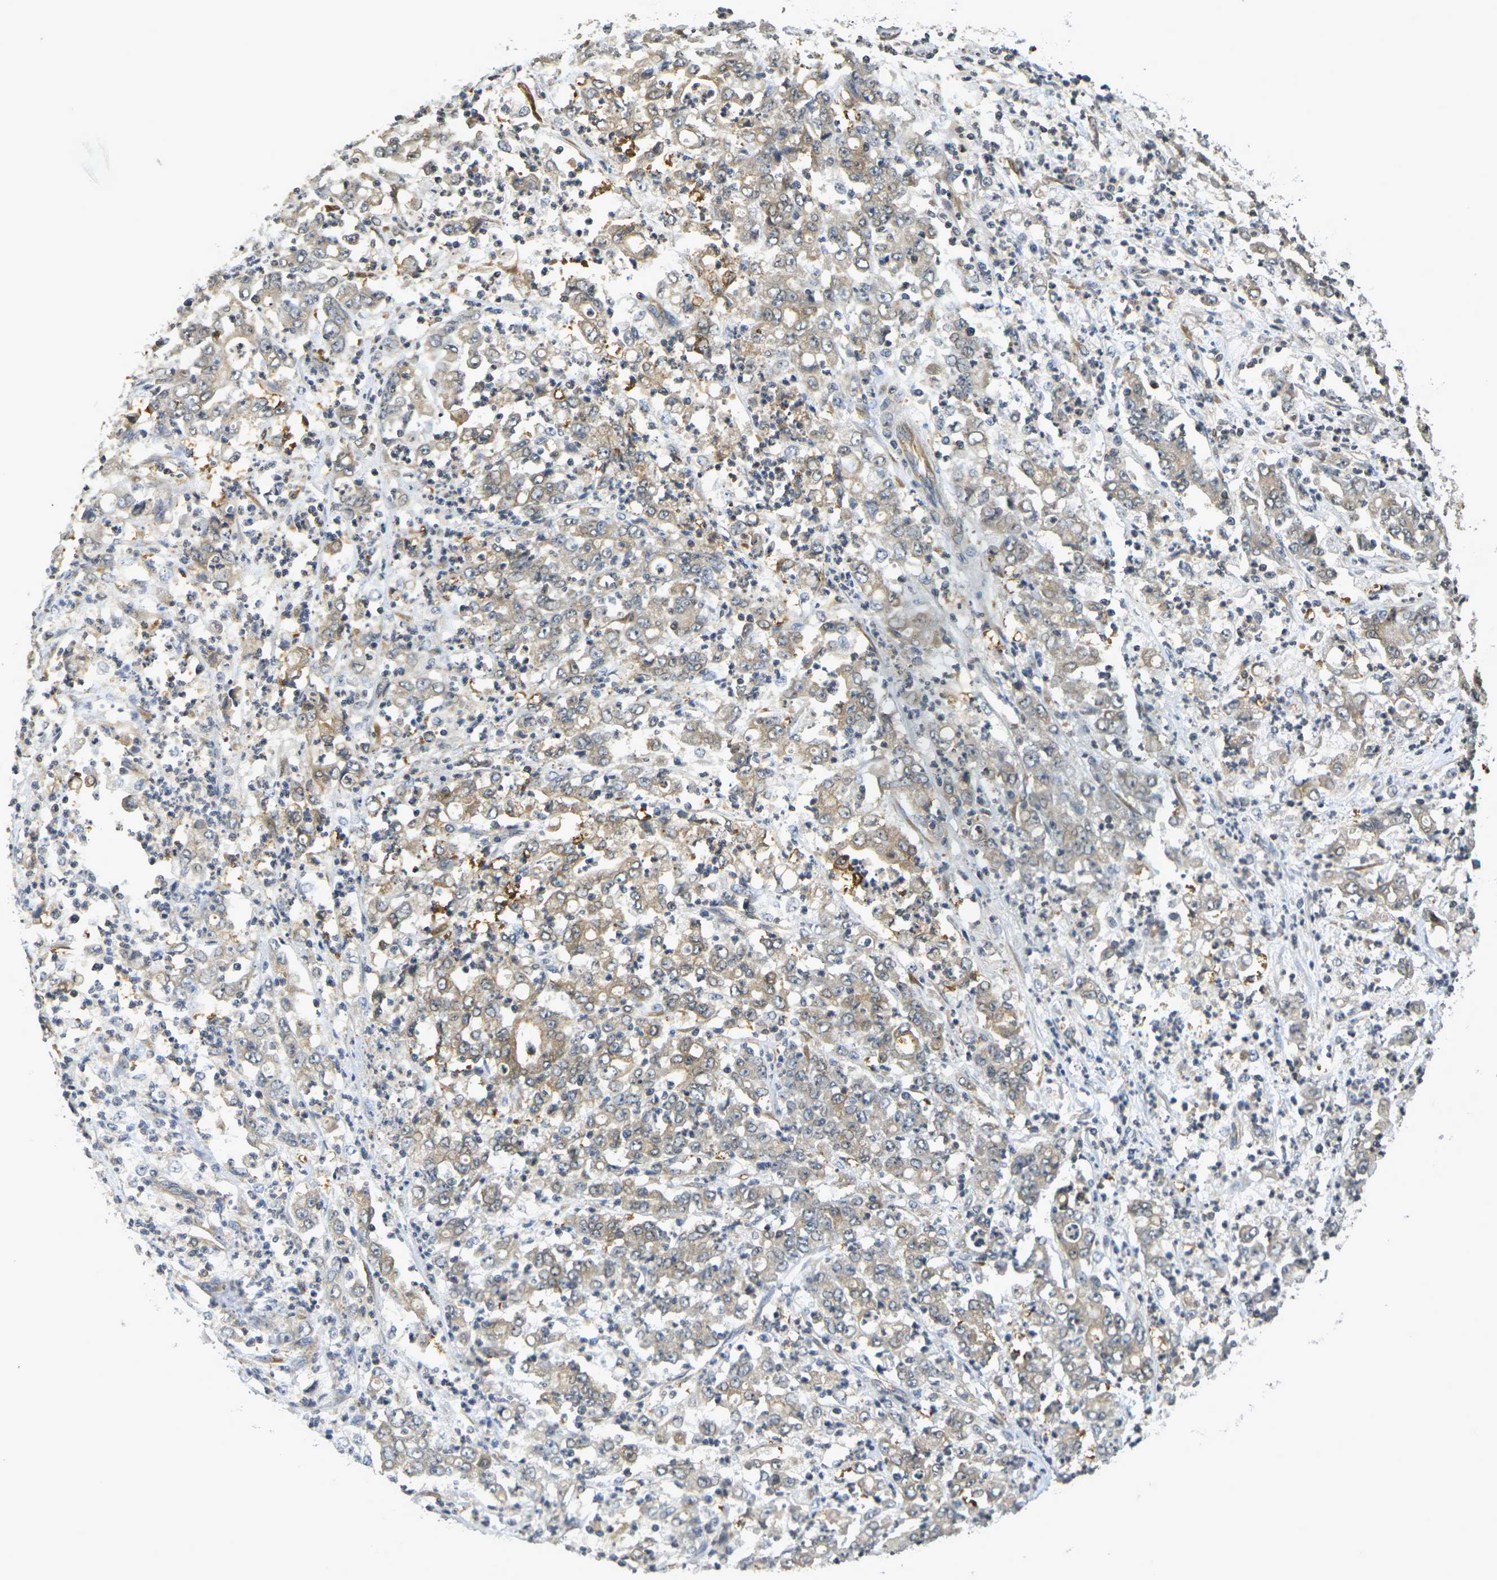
{"staining": {"intensity": "moderate", "quantity": "25%-75%", "location": "cytoplasmic/membranous"}, "tissue": "stomach cancer", "cell_type": "Tumor cells", "image_type": "cancer", "snomed": [{"axis": "morphology", "description": "Adenocarcinoma, NOS"}, {"axis": "topography", "description": "Stomach, lower"}], "caption": "Moderate cytoplasmic/membranous protein positivity is identified in about 25%-75% of tumor cells in adenocarcinoma (stomach).", "gene": "CAST", "patient": {"sex": "female", "age": 71}}